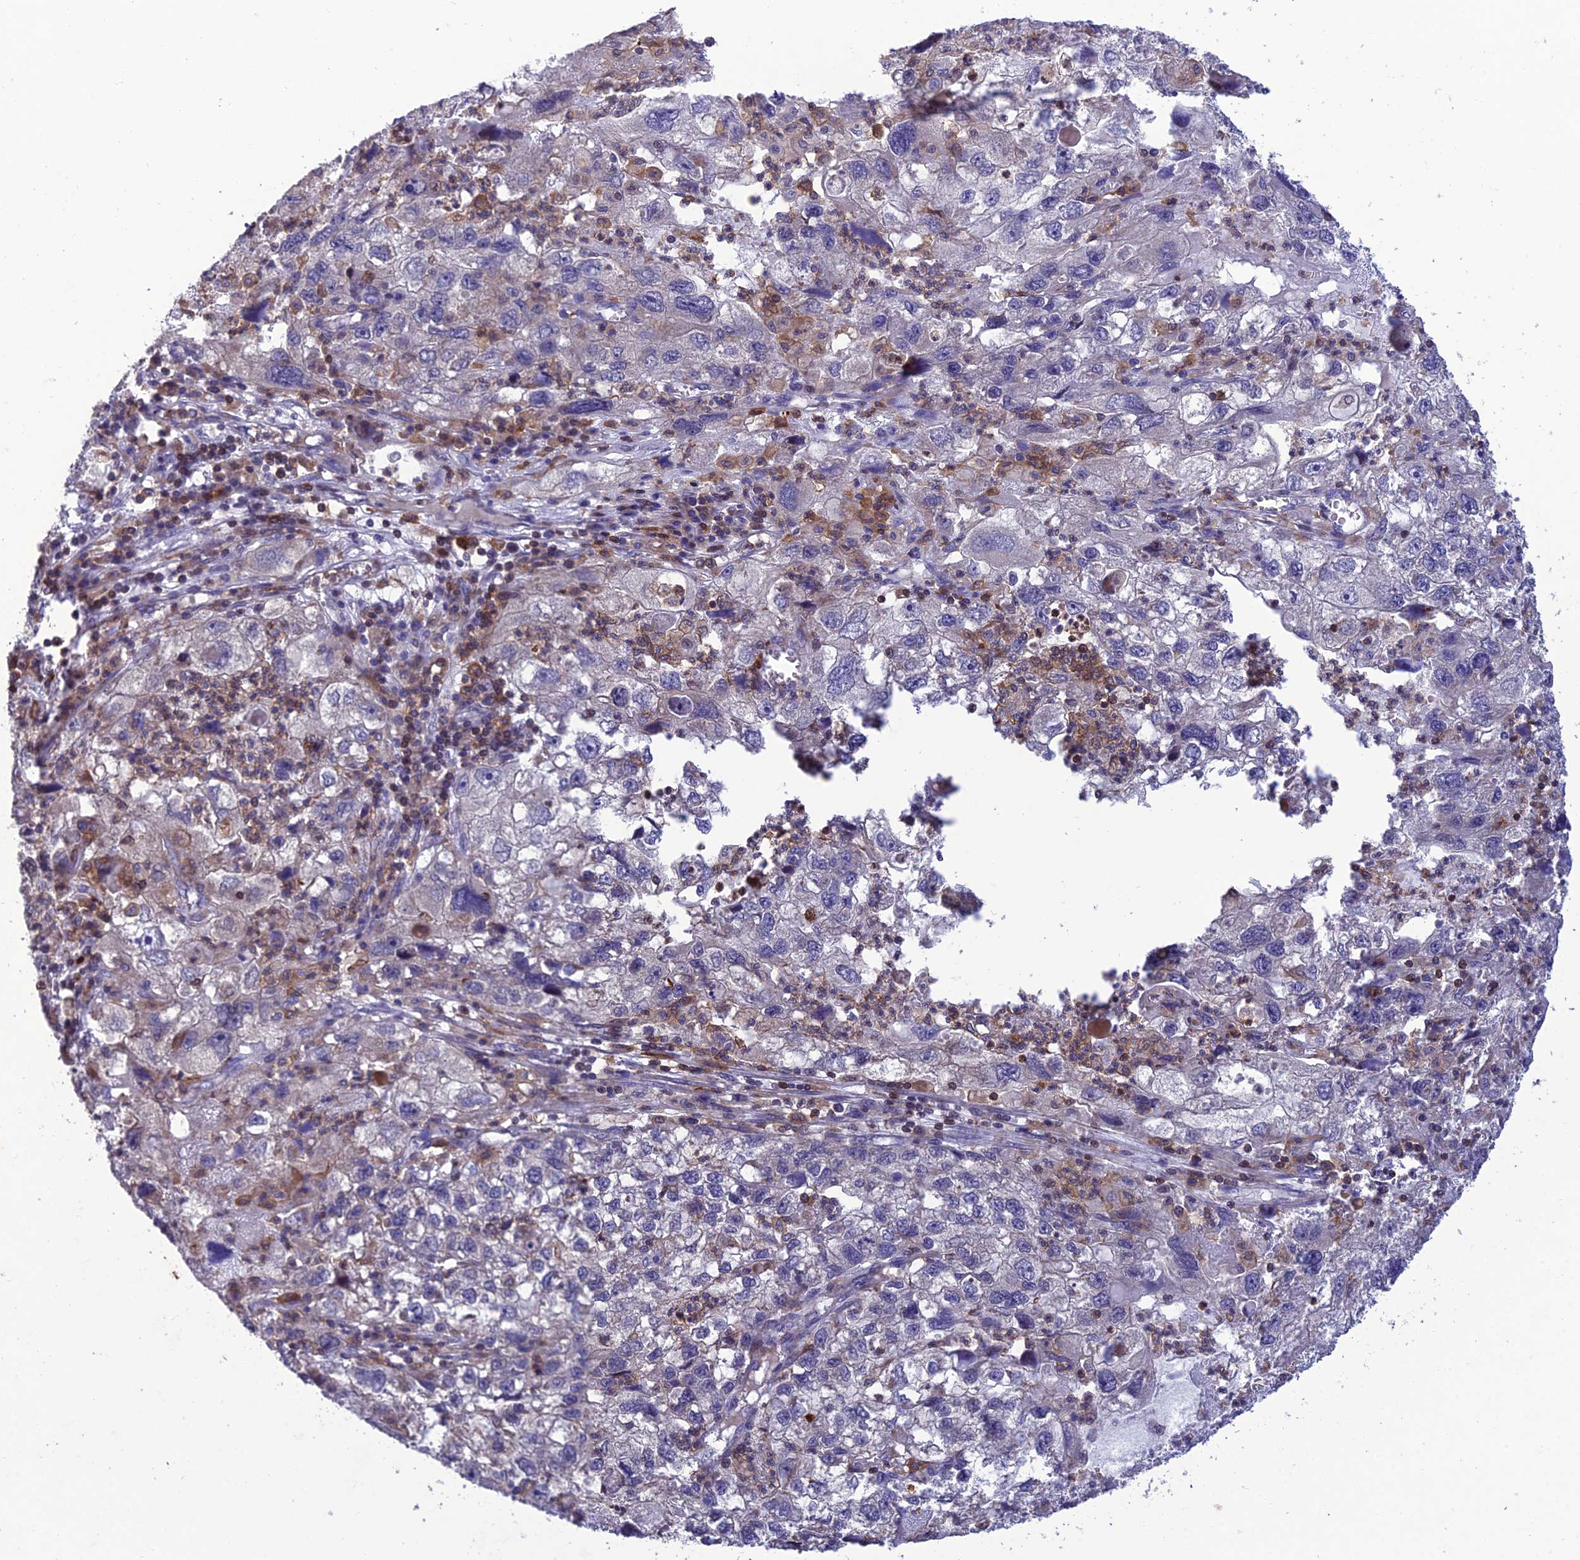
{"staining": {"intensity": "negative", "quantity": "none", "location": "none"}, "tissue": "endometrial cancer", "cell_type": "Tumor cells", "image_type": "cancer", "snomed": [{"axis": "morphology", "description": "Adenocarcinoma, NOS"}, {"axis": "topography", "description": "Endometrium"}], "caption": "High power microscopy image of an immunohistochemistry photomicrograph of adenocarcinoma (endometrial), revealing no significant expression in tumor cells.", "gene": "FAM76A", "patient": {"sex": "female", "age": 49}}